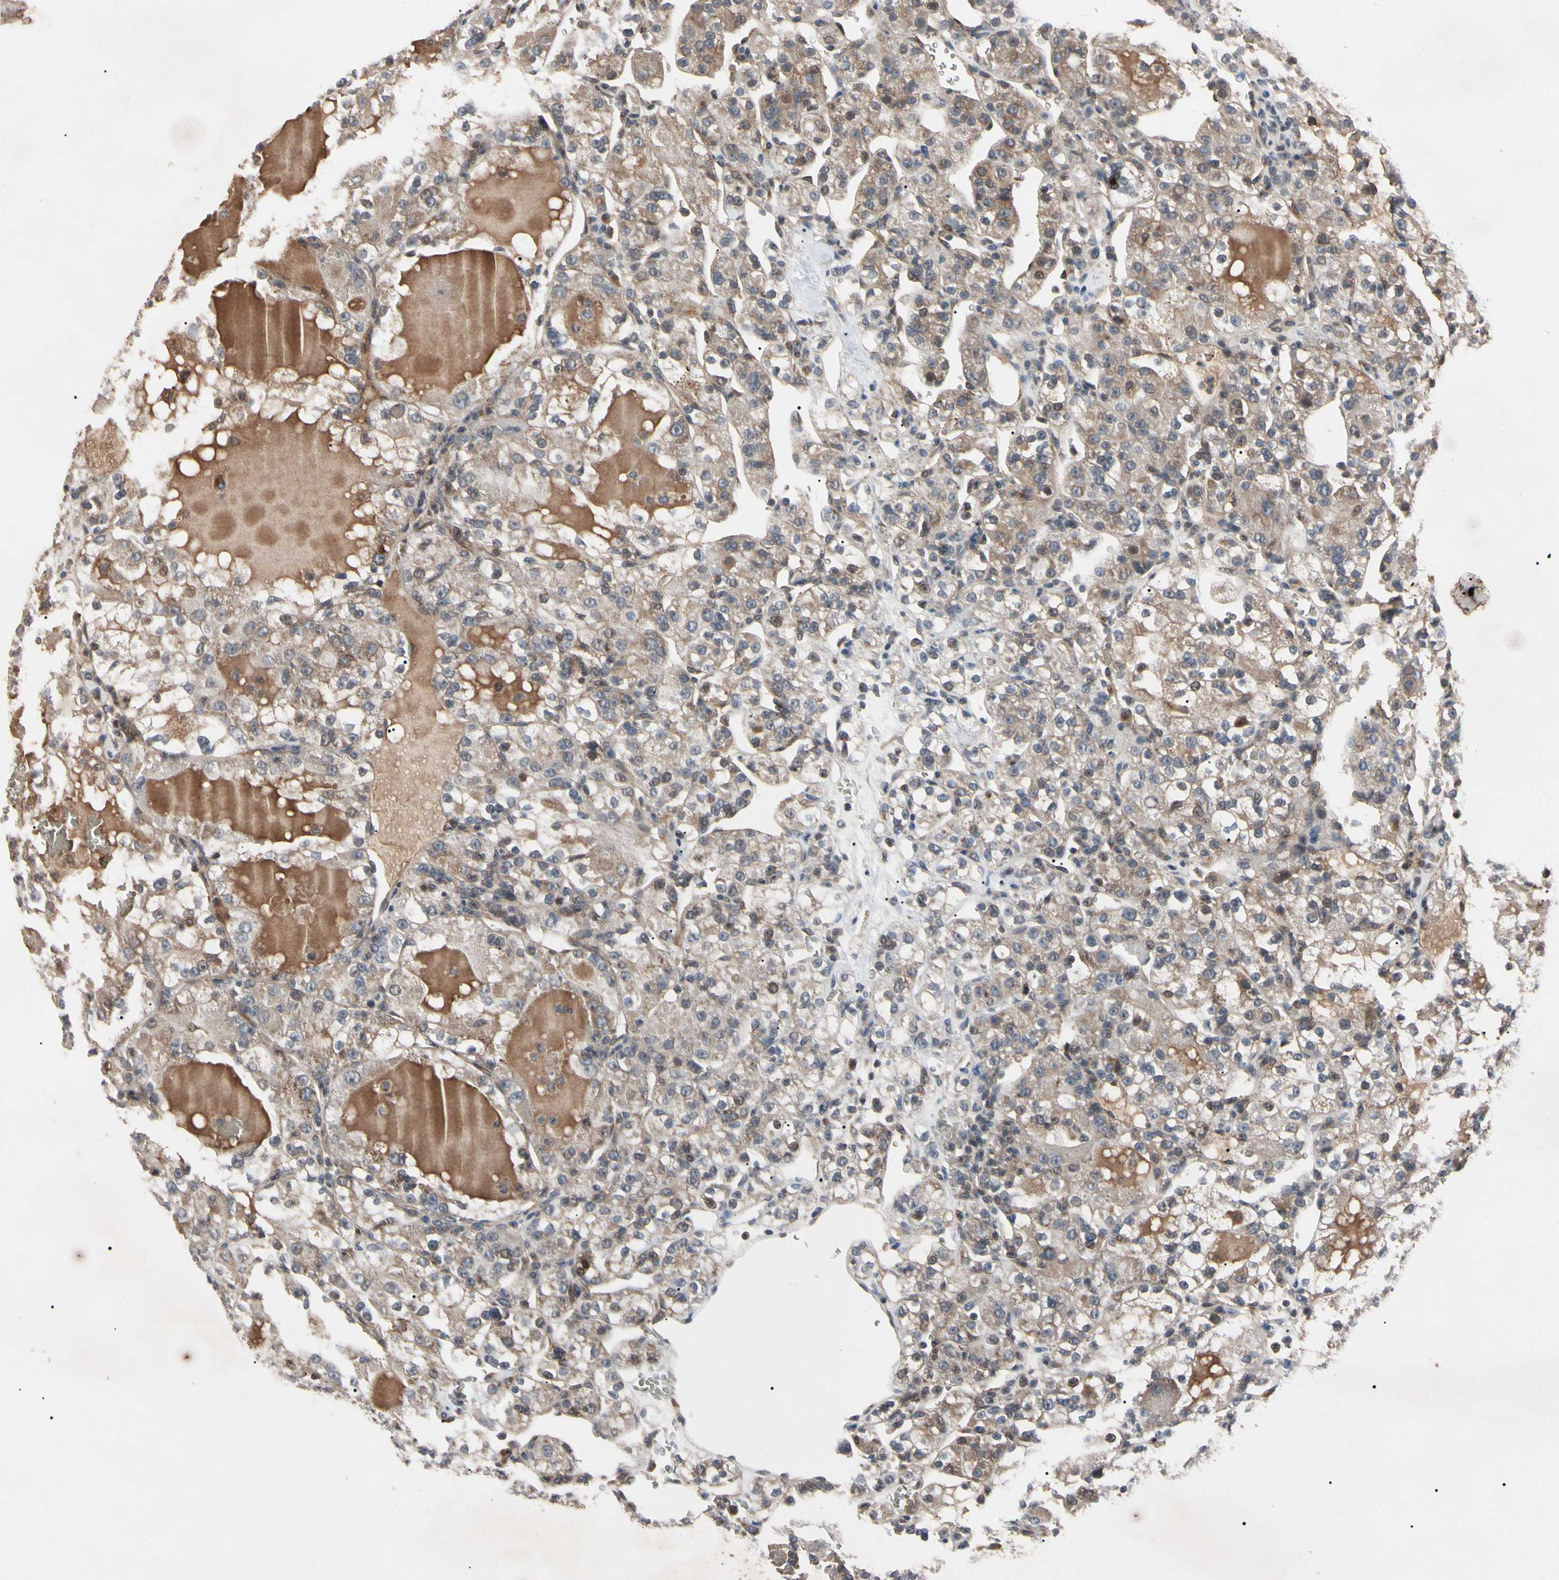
{"staining": {"intensity": "weak", "quantity": "<25%", "location": "cytoplasmic/membranous"}, "tissue": "renal cancer", "cell_type": "Tumor cells", "image_type": "cancer", "snomed": [{"axis": "morphology", "description": "Normal tissue, NOS"}, {"axis": "morphology", "description": "Adenocarcinoma, NOS"}, {"axis": "topography", "description": "Kidney"}], "caption": "Micrograph shows no protein staining in tumor cells of adenocarcinoma (renal) tissue.", "gene": "TNFRSF1A", "patient": {"sex": "male", "age": 61}}